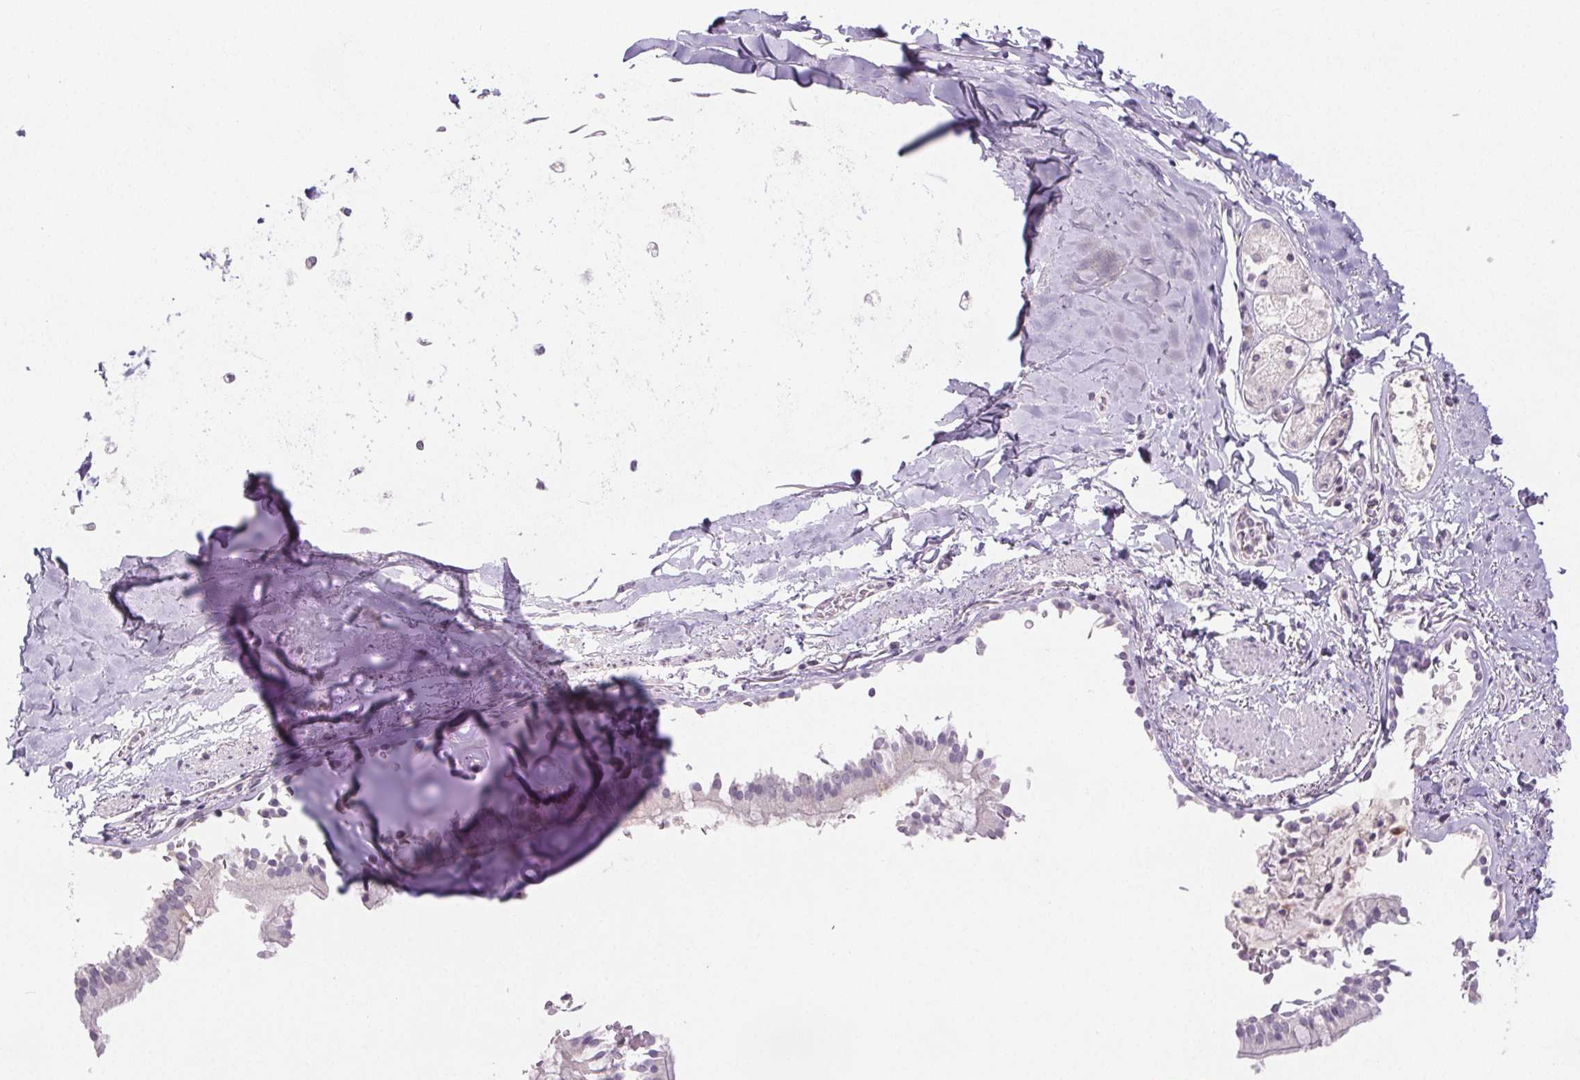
{"staining": {"intensity": "negative", "quantity": "none", "location": "none"}, "tissue": "soft tissue", "cell_type": "Chondrocytes", "image_type": "normal", "snomed": [{"axis": "morphology", "description": "Normal tissue, NOS"}, {"axis": "topography", "description": "Cartilage tissue"}, {"axis": "topography", "description": "Bronchus"}, {"axis": "topography", "description": "Peripheral nerve tissue"}], "caption": "Immunohistochemical staining of unremarkable soft tissue demonstrates no significant staining in chondrocytes. (Stains: DAB IHC with hematoxylin counter stain, Microscopy: brightfield microscopy at high magnification).", "gene": "PI3", "patient": {"sex": "male", "age": 67}}